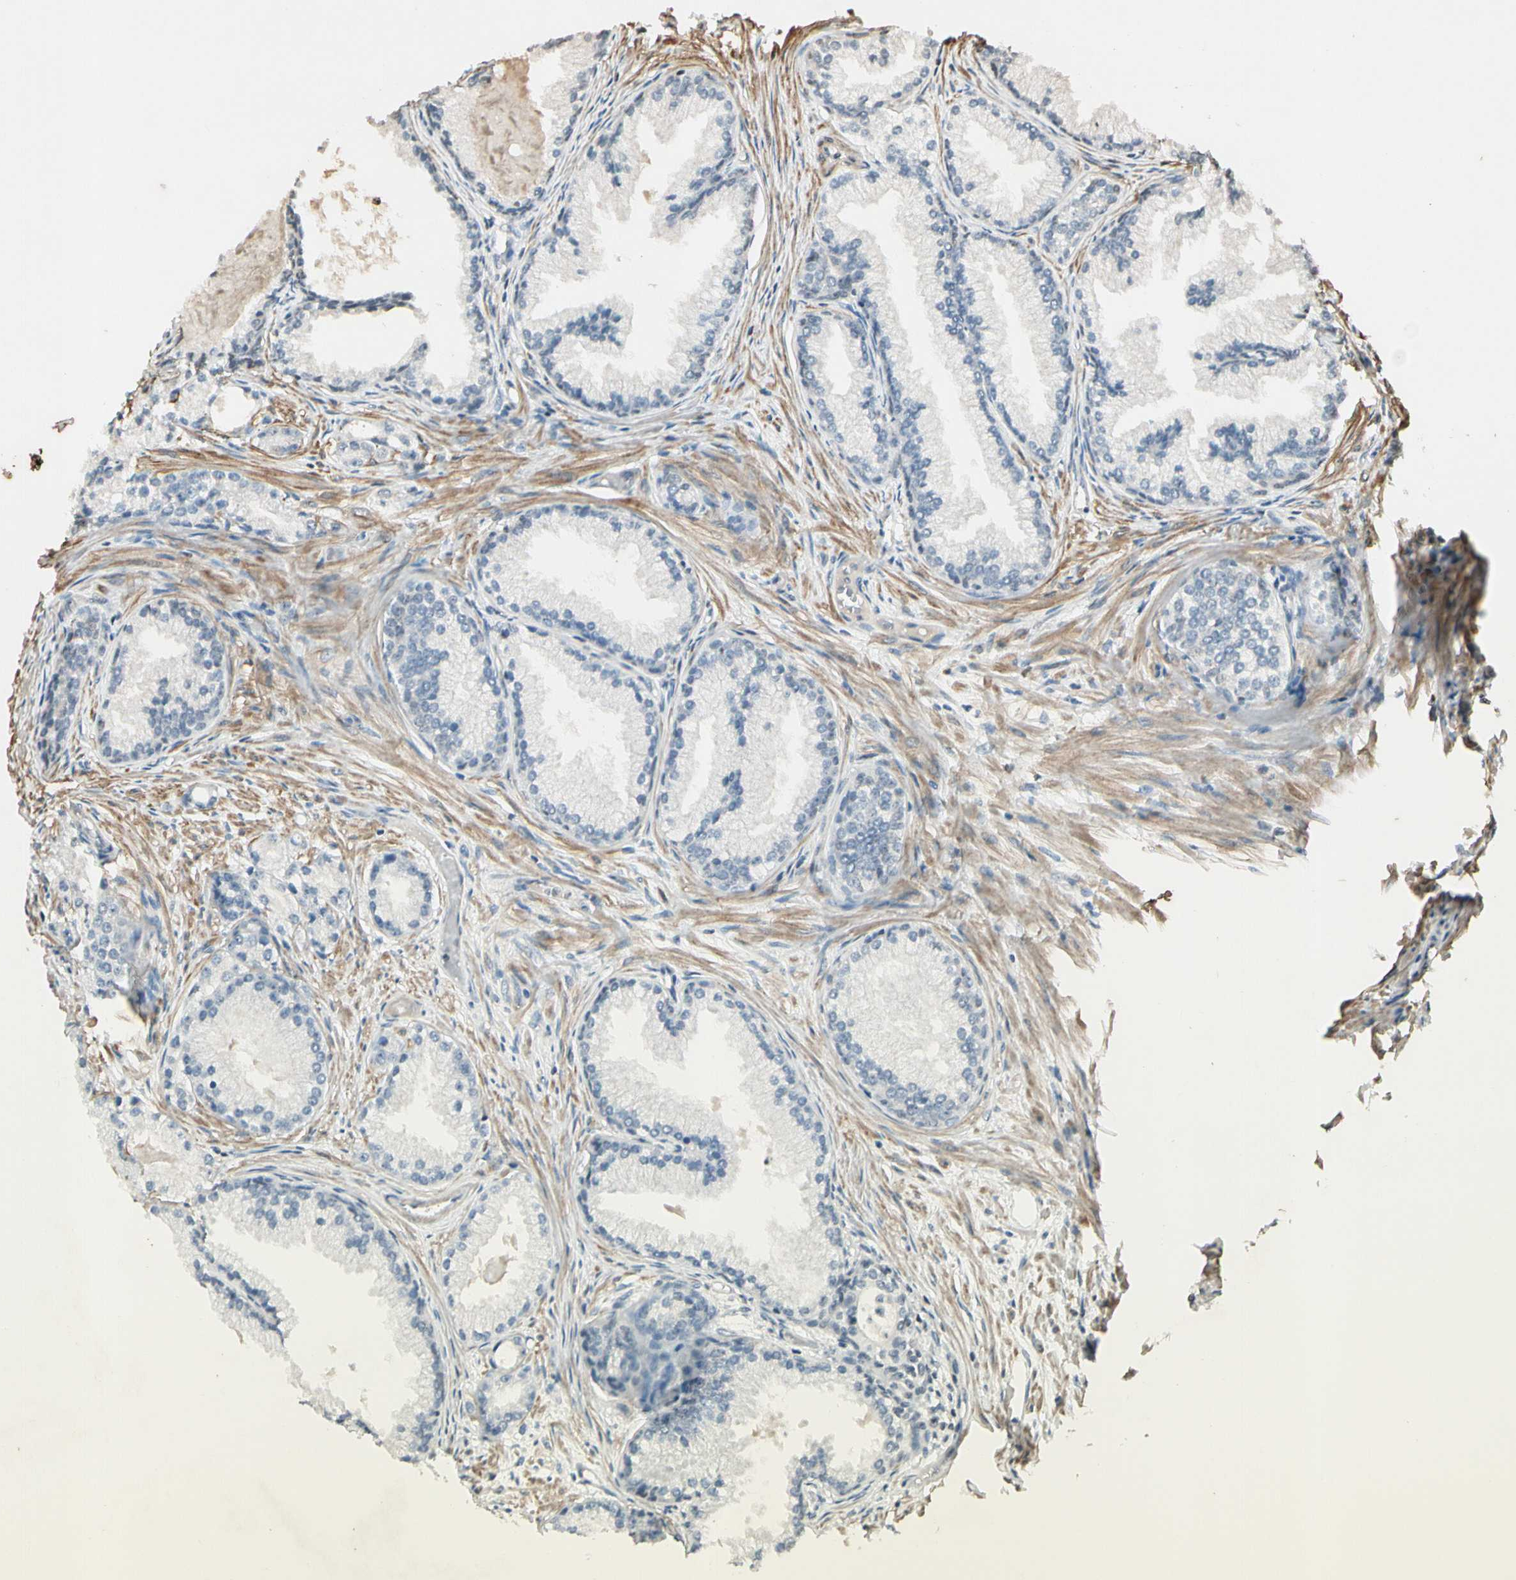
{"staining": {"intensity": "negative", "quantity": "none", "location": "none"}, "tissue": "prostate cancer", "cell_type": "Tumor cells", "image_type": "cancer", "snomed": [{"axis": "morphology", "description": "Adenocarcinoma, Low grade"}, {"axis": "topography", "description": "Prostate"}], "caption": "This is an immunohistochemistry (IHC) micrograph of human prostate cancer (low-grade adenocarcinoma). There is no expression in tumor cells.", "gene": "TOP1", "patient": {"sex": "male", "age": 72}}